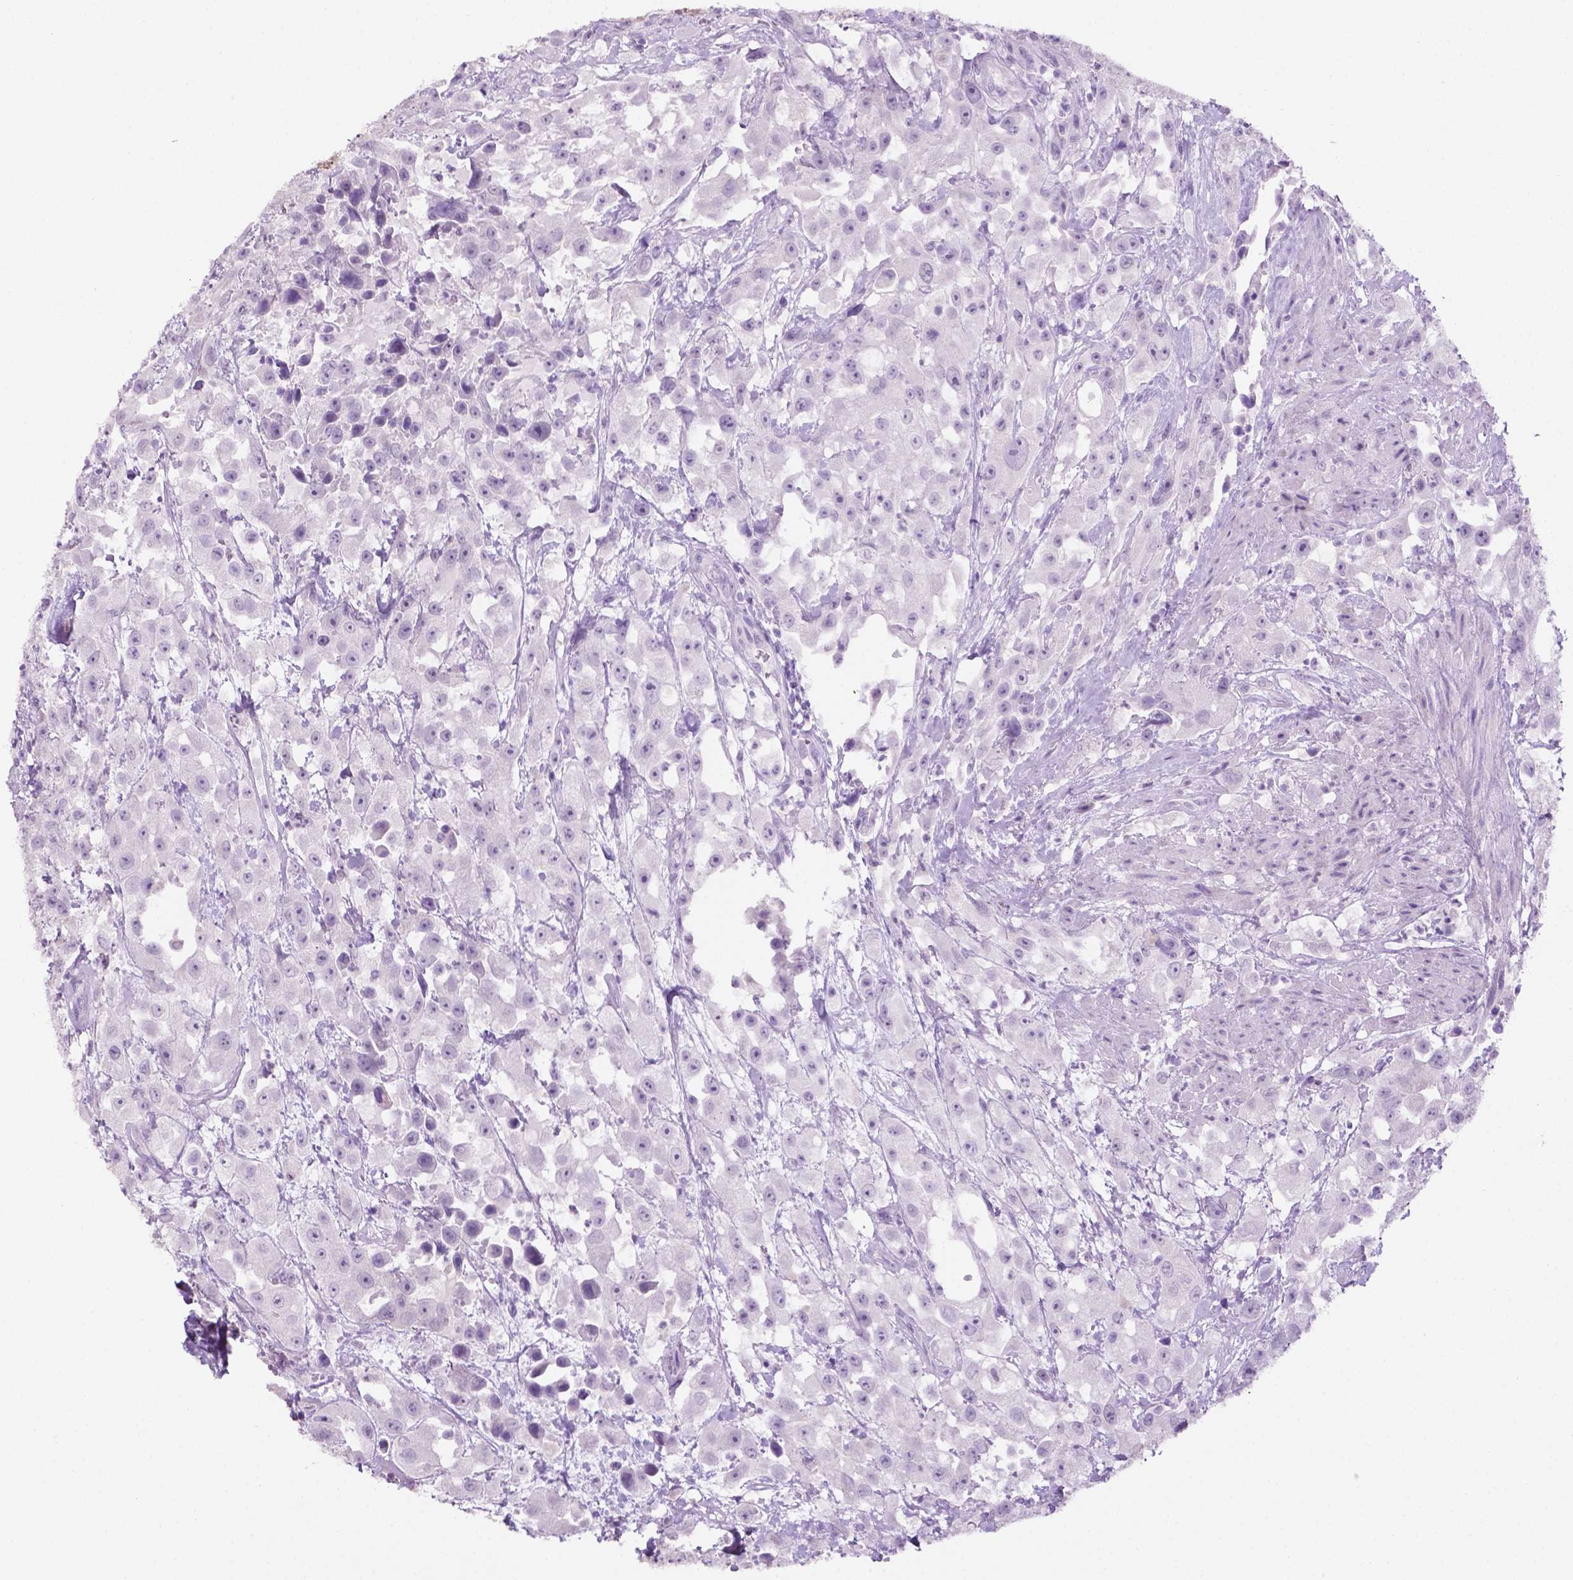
{"staining": {"intensity": "negative", "quantity": "none", "location": "none"}, "tissue": "urothelial cancer", "cell_type": "Tumor cells", "image_type": "cancer", "snomed": [{"axis": "morphology", "description": "Urothelial carcinoma, High grade"}, {"axis": "topography", "description": "Urinary bladder"}], "caption": "Immunohistochemistry of high-grade urothelial carcinoma demonstrates no positivity in tumor cells.", "gene": "PHGR1", "patient": {"sex": "male", "age": 79}}